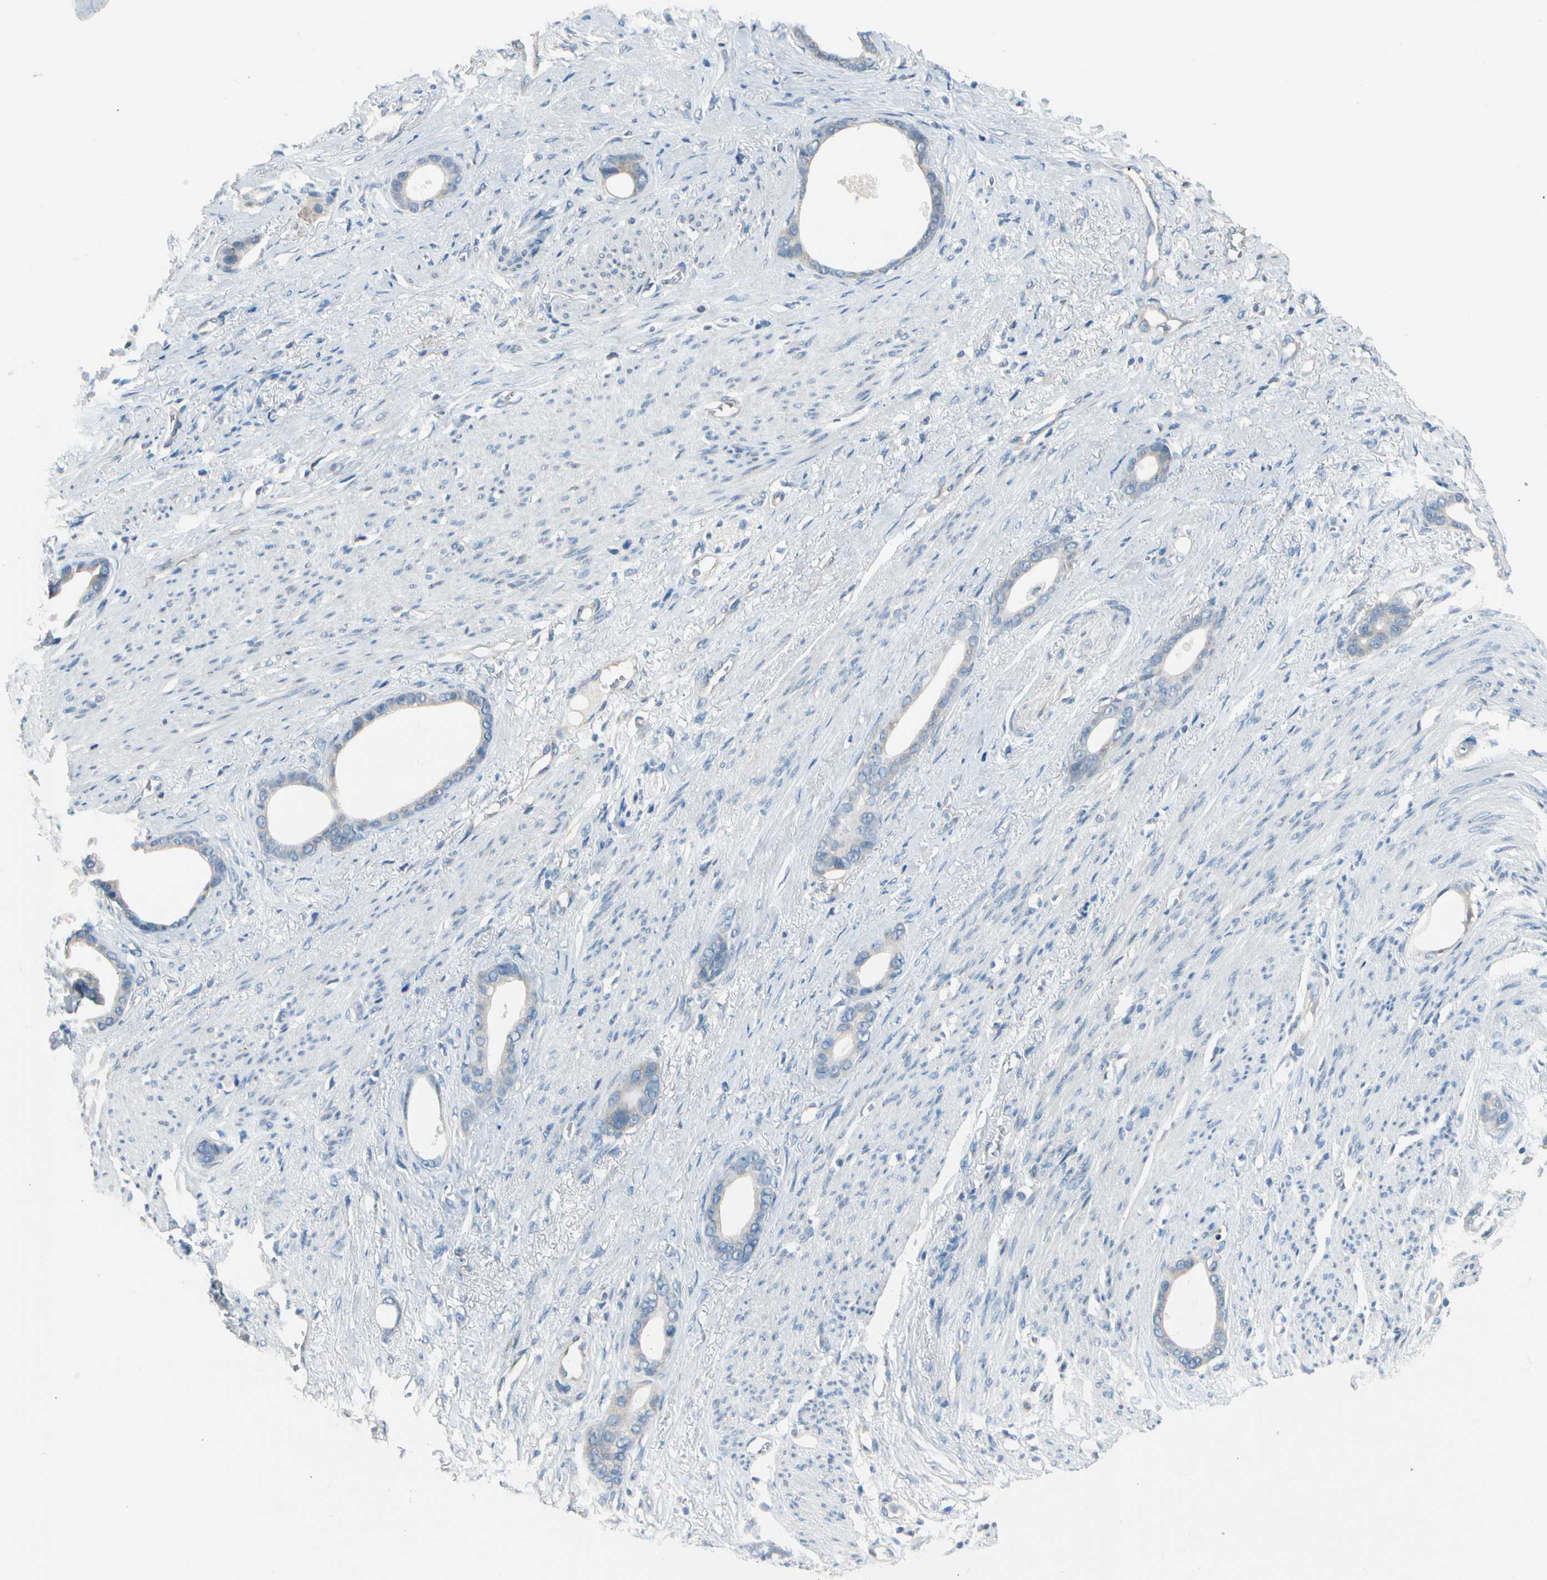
{"staining": {"intensity": "negative", "quantity": "none", "location": "none"}, "tissue": "stomach cancer", "cell_type": "Tumor cells", "image_type": "cancer", "snomed": [{"axis": "morphology", "description": "Adenocarcinoma, NOS"}, {"axis": "topography", "description": "Stomach"}], "caption": "Immunohistochemistry (IHC) histopathology image of neoplastic tissue: human stomach cancer (adenocarcinoma) stained with DAB displays no significant protein positivity in tumor cells.", "gene": "STK40", "patient": {"sex": "female", "age": 75}}